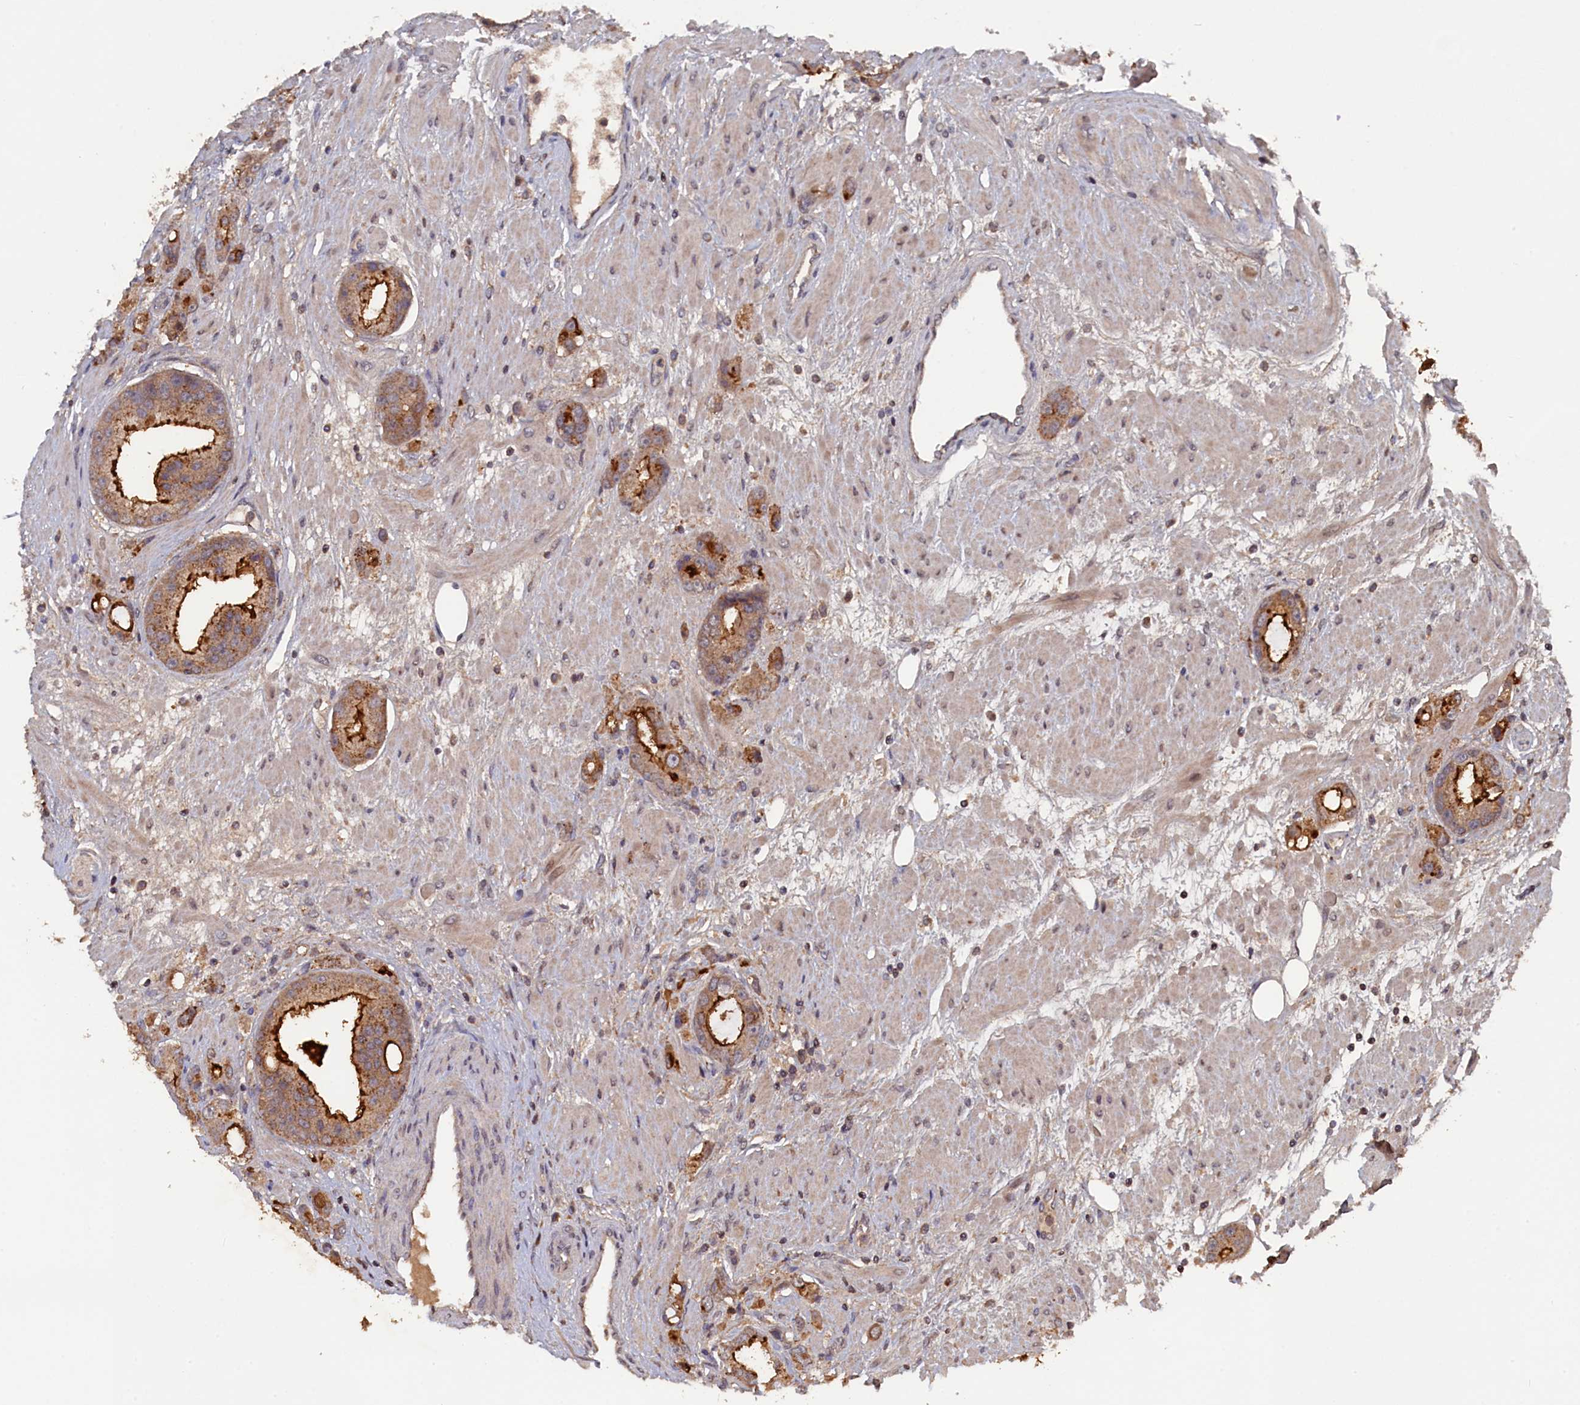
{"staining": {"intensity": "moderate", "quantity": ">75%", "location": "cytoplasmic/membranous"}, "tissue": "prostate cancer", "cell_type": "Tumor cells", "image_type": "cancer", "snomed": [{"axis": "morphology", "description": "Adenocarcinoma, Low grade"}, {"axis": "topography", "description": "Prostate"}], "caption": "This histopathology image reveals immunohistochemistry (IHC) staining of prostate cancer (low-grade adenocarcinoma), with medium moderate cytoplasmic/membranous positivity in approximately >75% of tumor cells.", "gene": "TMC5", "patient": {"sex": "male", "age": 67}}